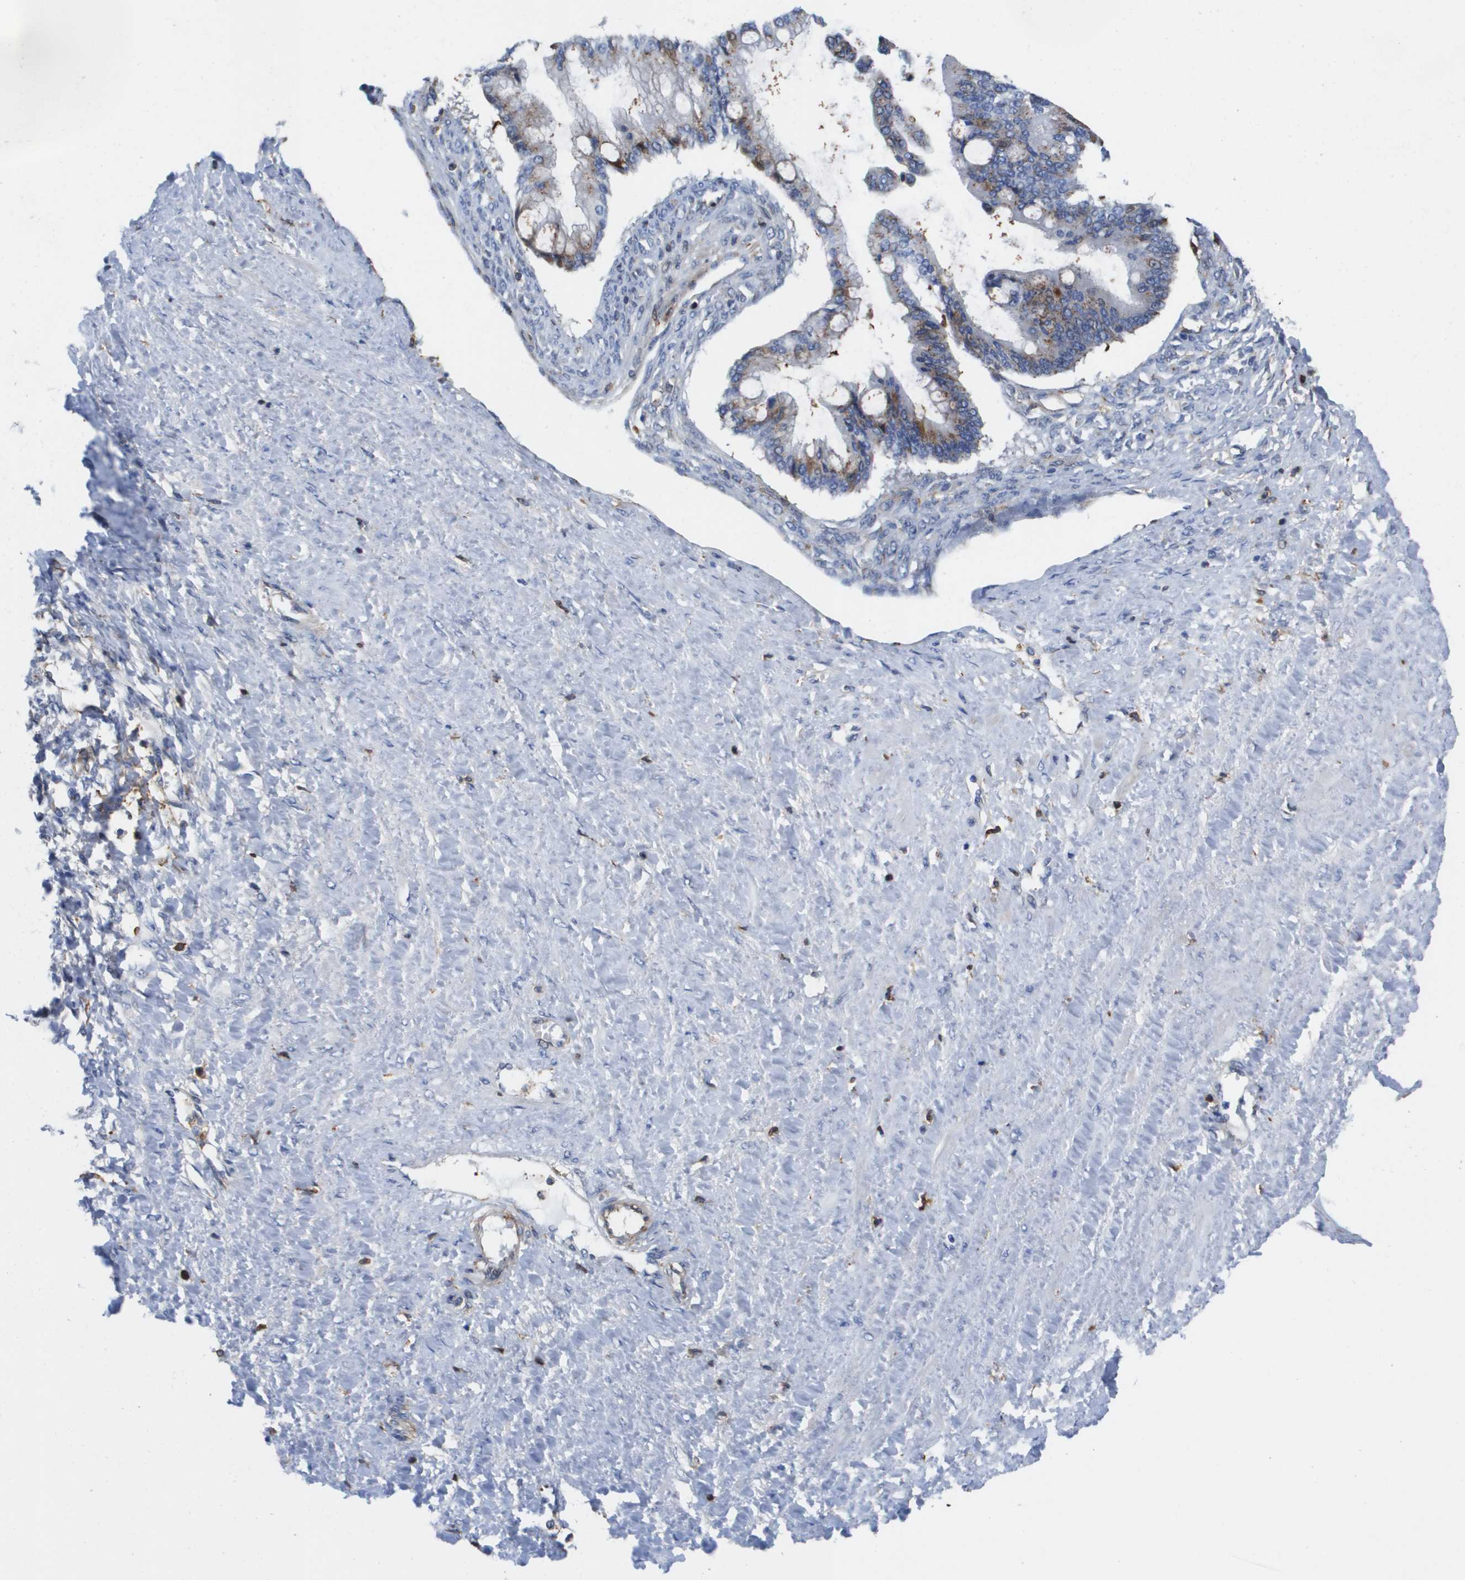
{"staining": {"intensity": "moderate", "quantity": "25%-75%", "location": "cytoplasmic/membranous"}, "tissue": "ovarian cancer", "cell_type": "Tumor cells", "image_type": "cancer", "snomed": [{"axis": "morphology", "description": "Cystadenocarcinoma, mucinous, NOS"}, {"axis": "topography", "description": "Ovary"}], "caption": "About 25%-75% of tumor cells in human ovarian cancer display moderate cytoplasmic/membranous protein positivity as visualized by brown immunohistochemical staining.", "gene": "SLC37A2", "patient": {"sex": "female", "age": 73}}